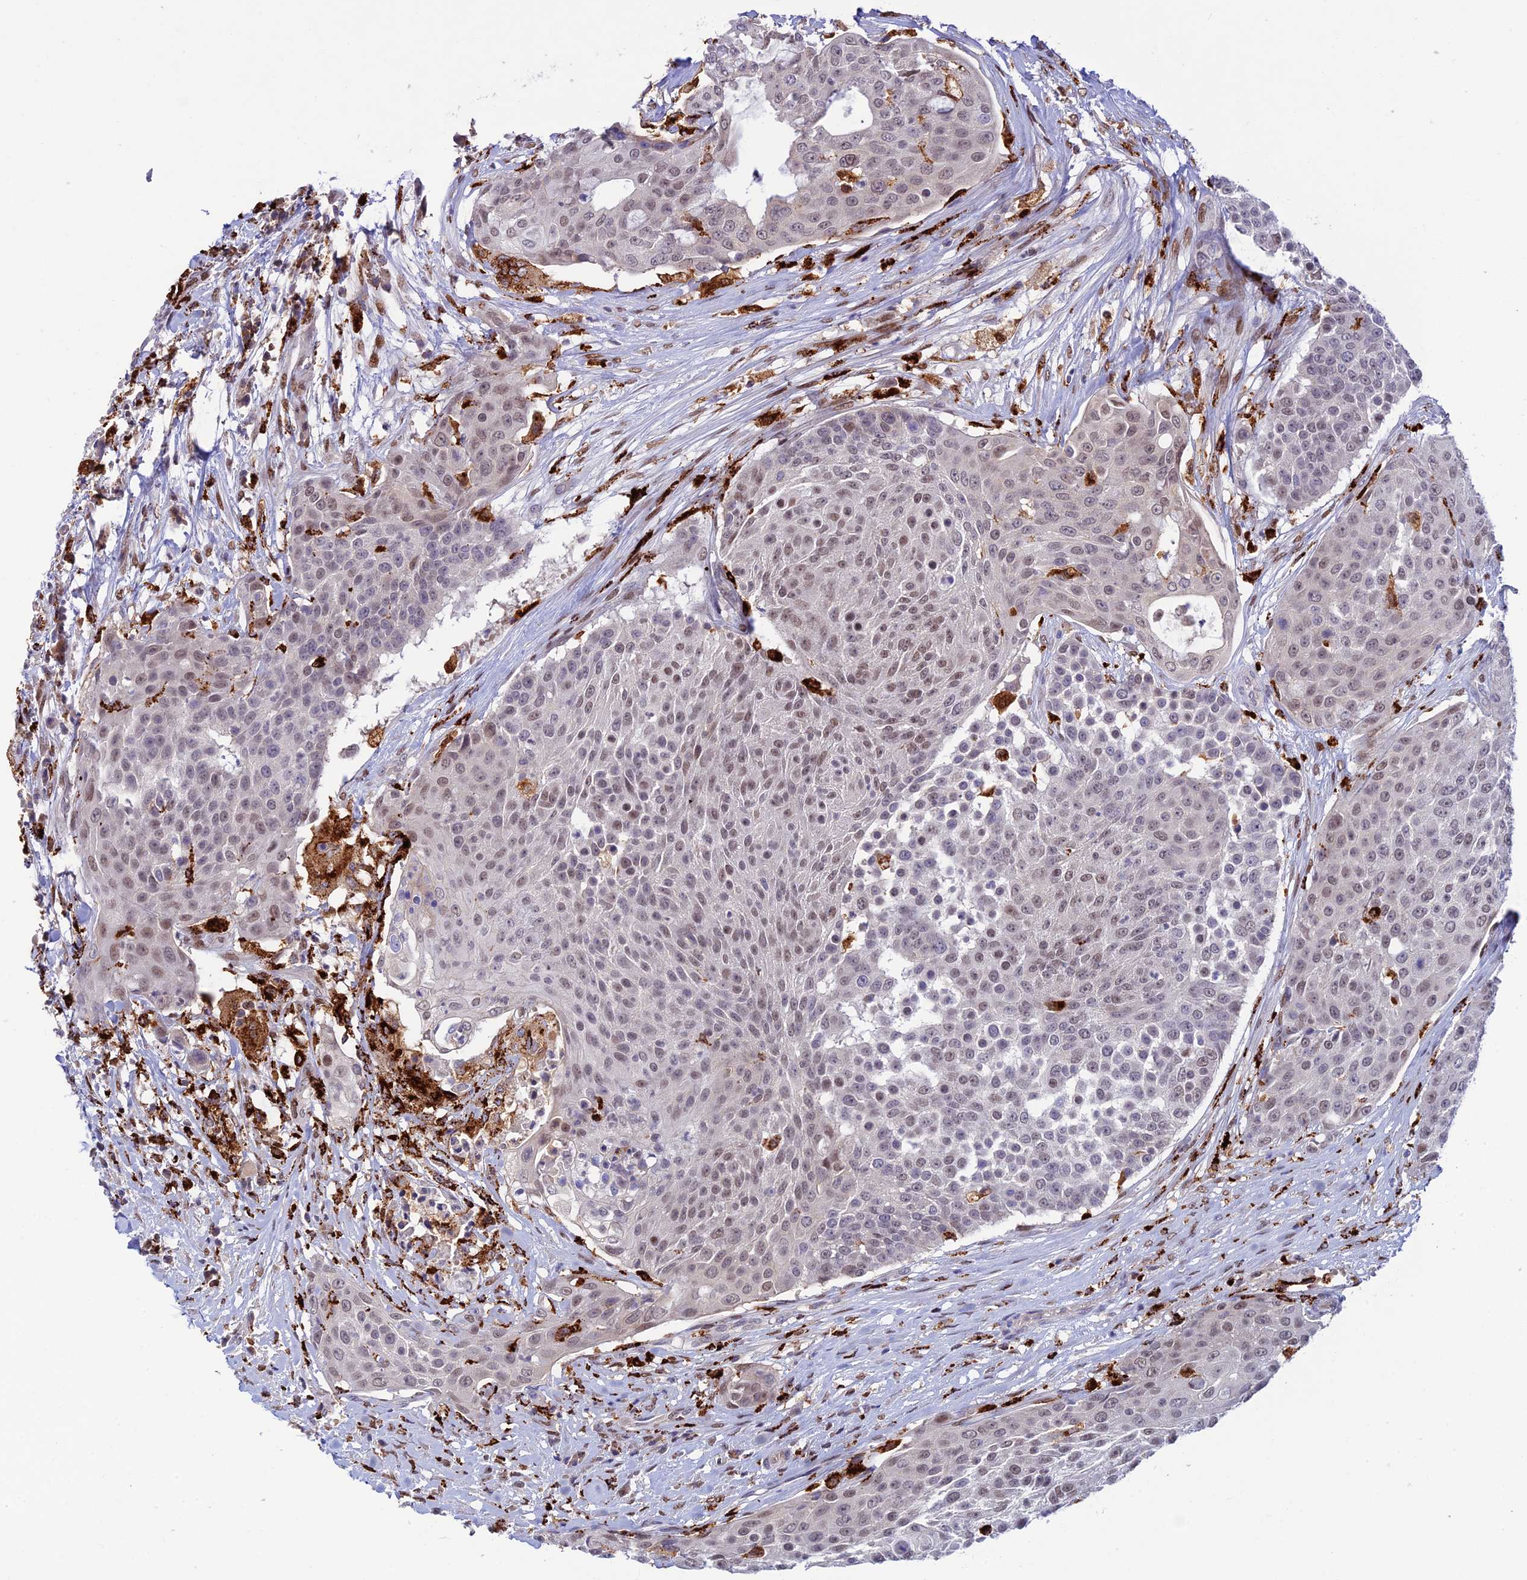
{"staining": {"intensity": "weak", "quantity": ">75%", "location": "nuclear"}, "tissue": "urothelial cancer", "cell_type": "Tumor cells", "image_type": "cancer", "snomed": [{"axis": "morphology", "description": "Urothelial carcinoma, High grade"}, {"axis": "topography", "description": "Urinary bladder"}], "caption": "Brown immunohistochemical staining in urothelial cancer displays weak nuclear staining in about >75% of tumor cells.", "gene": "HIC1", "patient": {"sex": "female", "age": 63}}